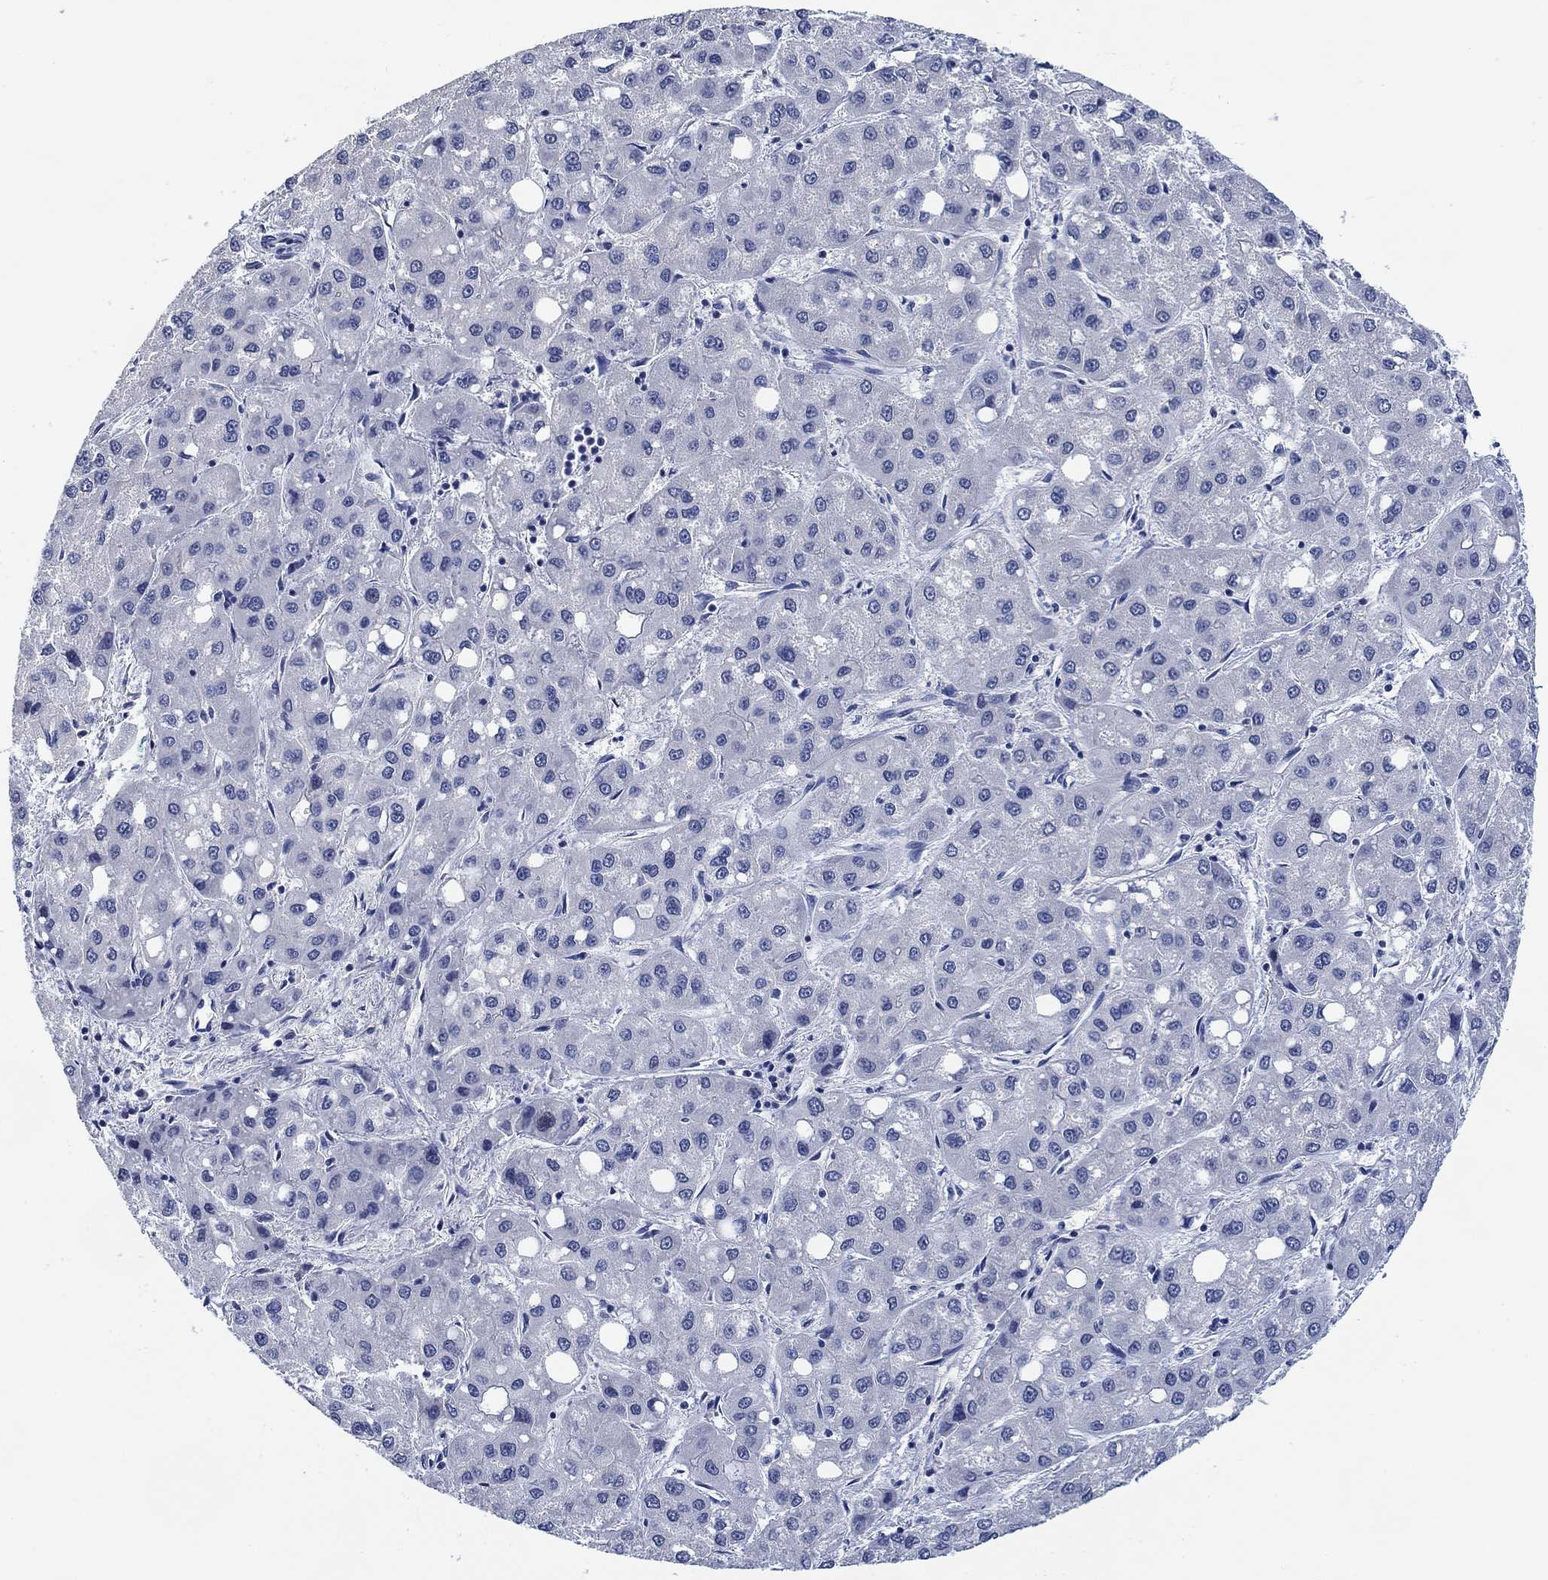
{"staining": {"intensity": "negative", "quantity": "none", "location": "none"}, "tissue": "liver cancer", "cell_type": "Tumor cells", "image_type": "cancer", "snomed": [{"axis": "morphology", "description": "Carcinoma, Hepatocellular, NOS"}, {"axis": "topography", "description": "Liver"}], "caption": "High magnification brightfield microscopy of hepatocellular carcinoma (liver) stained with DAB (3,3'-diaminobenzidine) (brown) and counterstained with hematoxylin (blue): tumor cells show no significant staining.", "gene": "DAZL", "patient": {"sex": "male", "age": 73}}